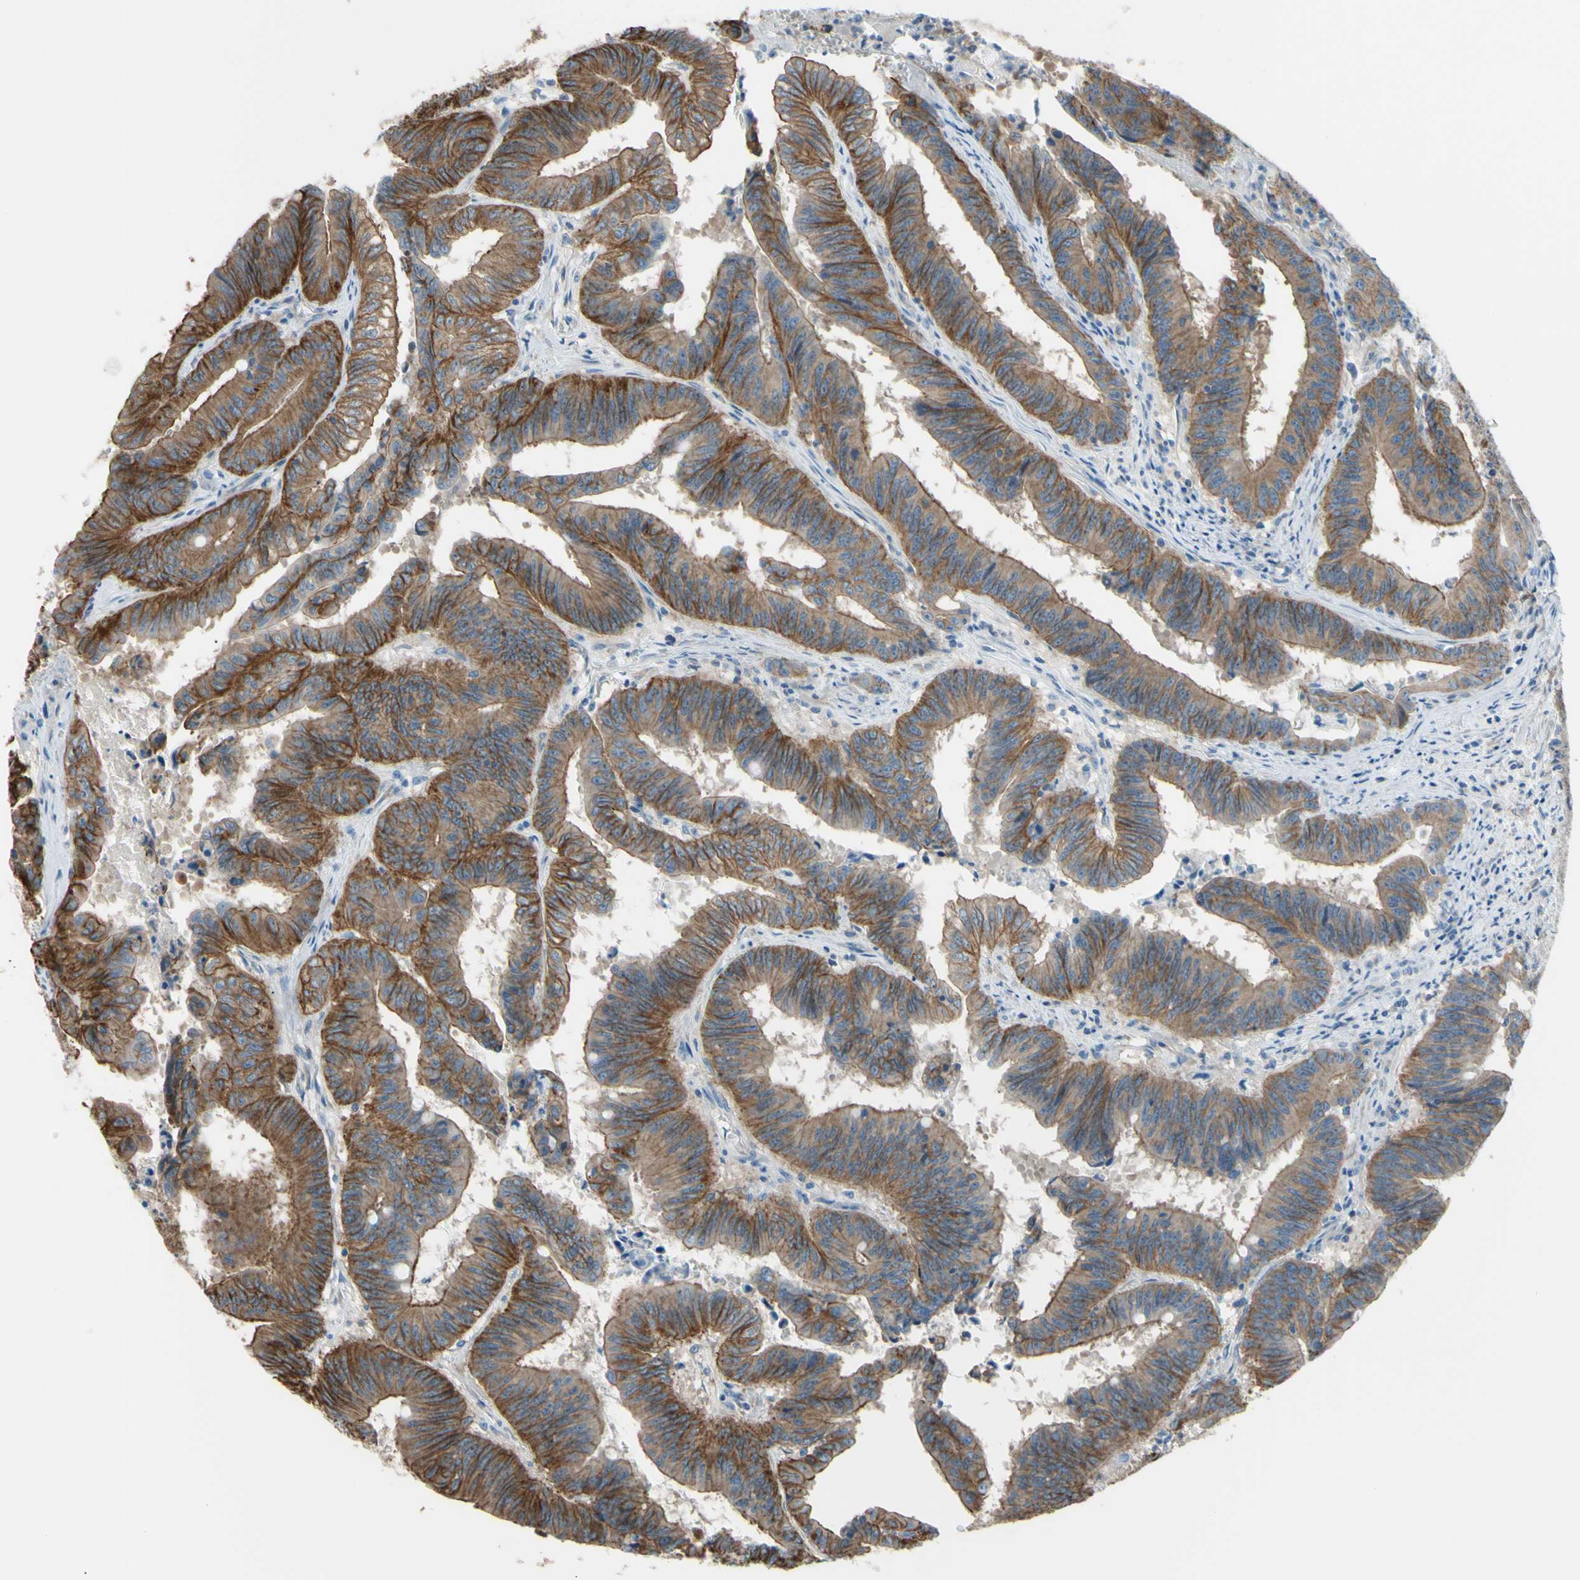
{"staining": {"intensity": "moderate", "quantity": ">75%", "location": "cytoplasmic/membranous"}, "tissue": "colorectal cancer", "cell_type": "Tumor cells", "image_type": "cancer", "snomed": [{"axis": "morphology", "description": "Adenocarcinoma, NOS"}, {"axis": "topography", "description": "Colon"}], "caption": "Adenocarcinoma (colorectal) was stained to show a protein in brown. There is medium levels of moderate cytoplasmic/membranous positivity in approximately >75% of tumor cells.", "gene": "ADD1", "patient": {"sex": "male", "age": 45}}